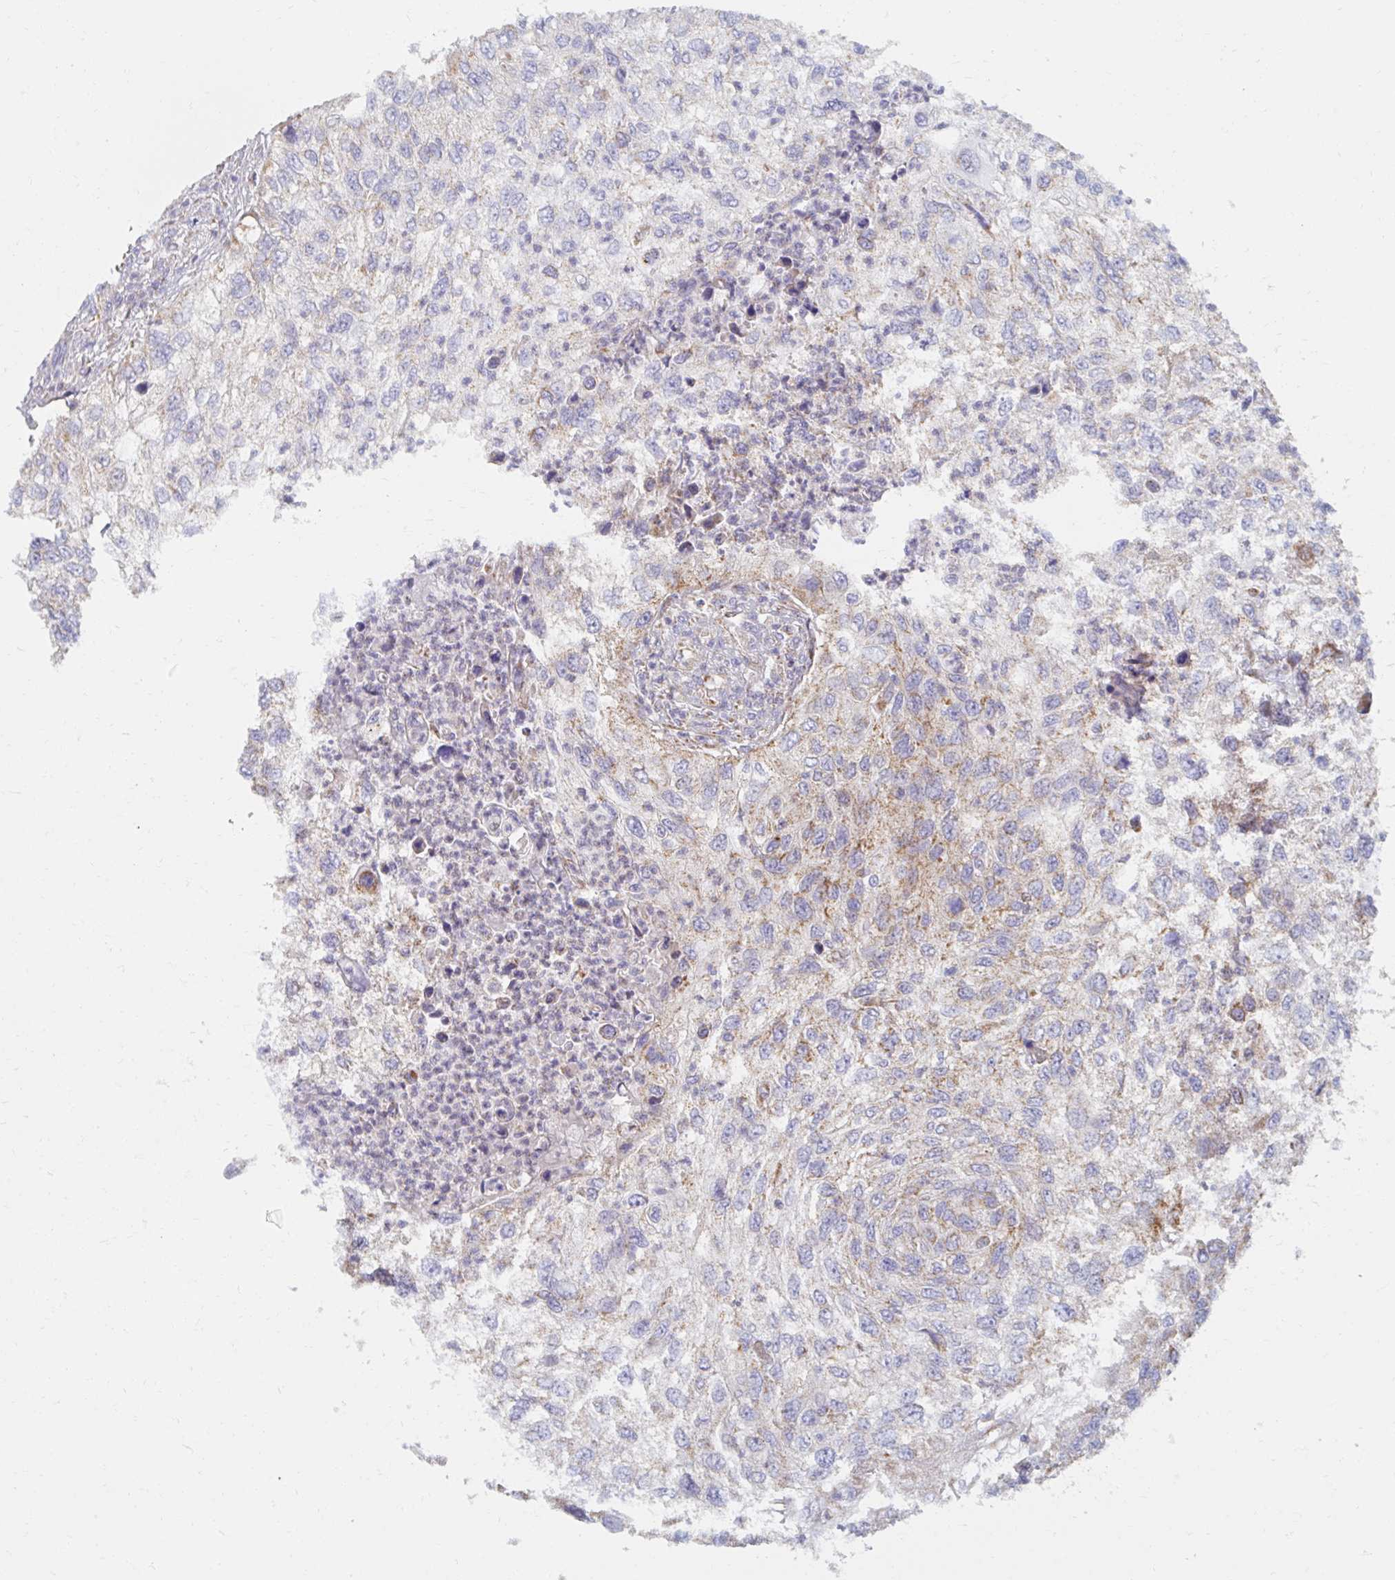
{"staining": {"intensity": "moderate", "quantity": "25%-75%", "location": "cytoplasmic/membranous"}, "tissue": "urothelial cancer", "cell_type": "Tumor cells", "image_type": "cancer", "snomed": [{"axis": "morphology", "description": "Urothelial carcinoma, High grade"}, {"axis": "topography", "description": "Urinary bladder"}], "caption": "A high-resolution photomicrograph shows immunohistochemistry staining of urothelial cancer, which reveals moderate cytoplasmic/membranous positivity in about 25%-75% of tumor cells. The staining was performed using DAB (3,3'-diaminobenzidine) to visualize the protein expression in brown, while the nuclei were stained in blue with hematoxylin (Magnification: 20x).", "gene": "MAVS", "patient": {"sex": "female", "age": 60}}